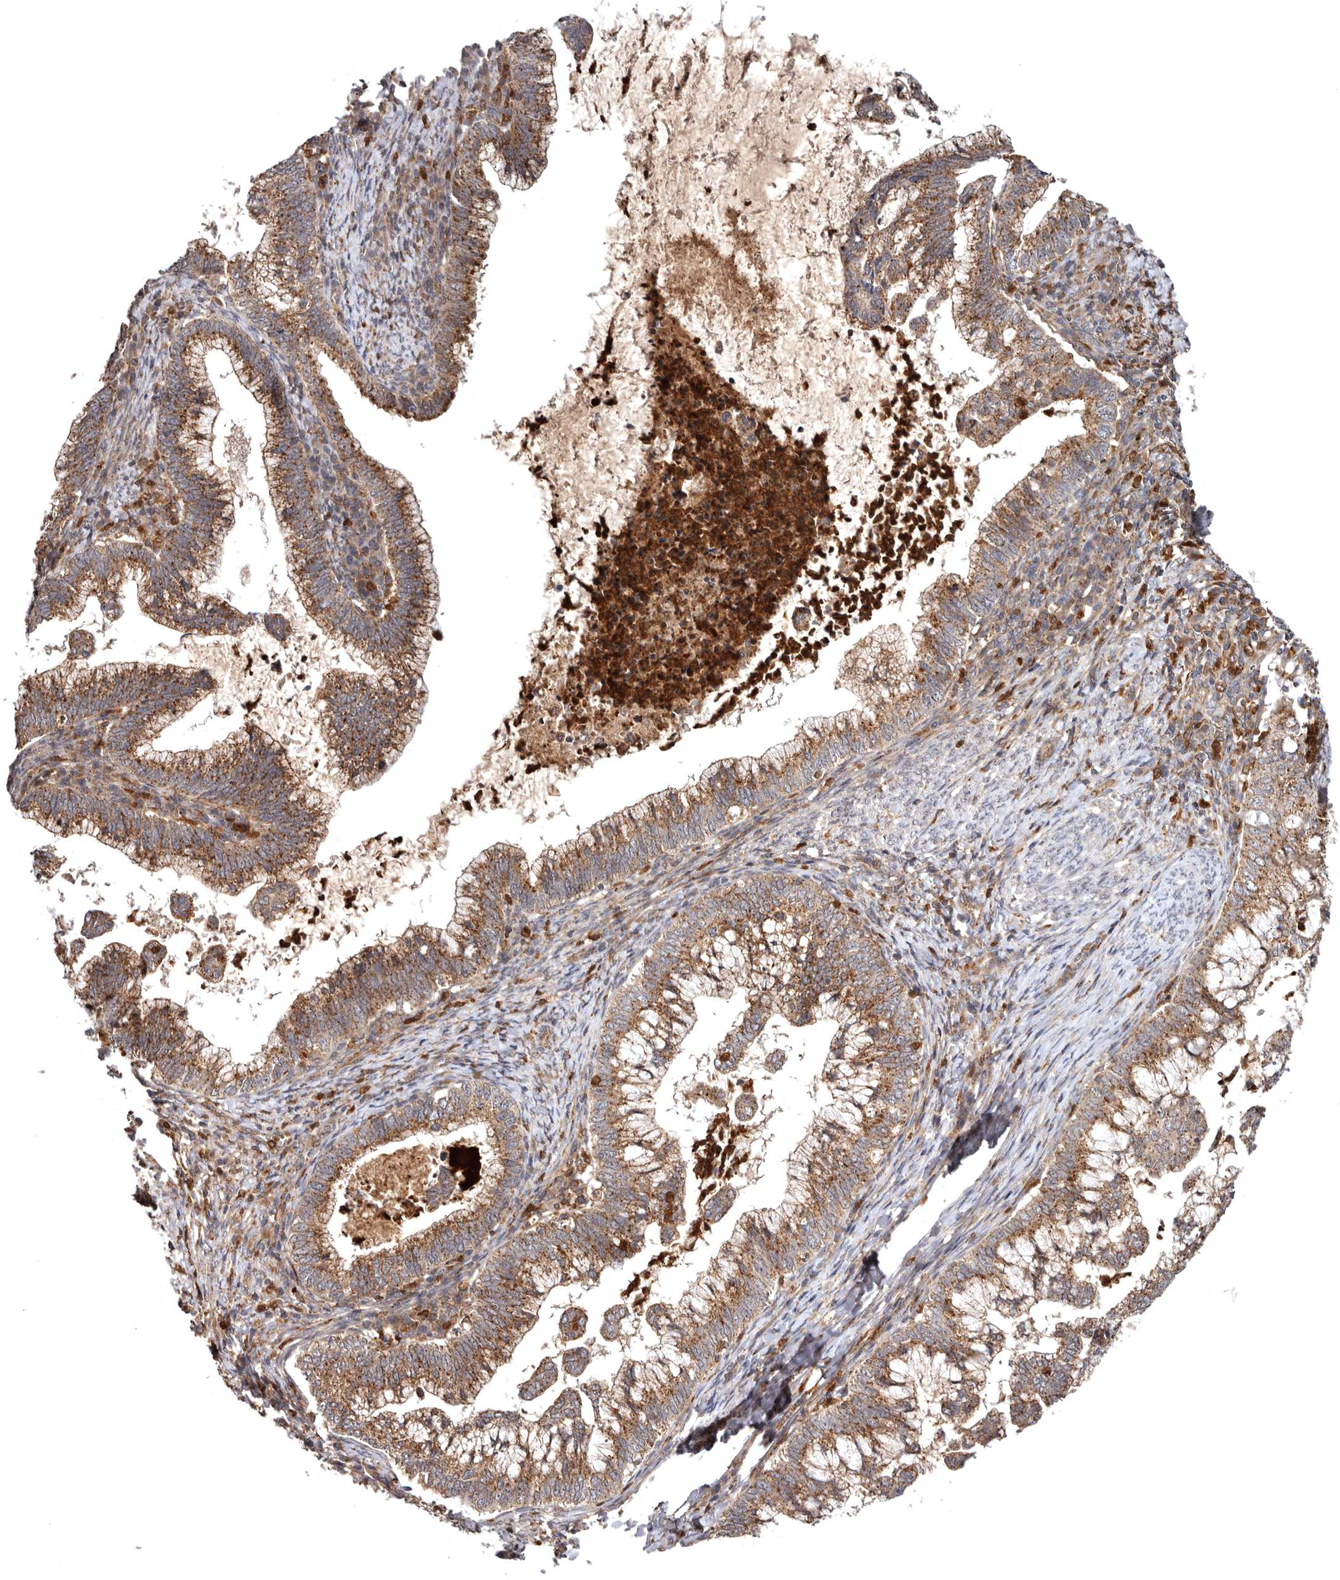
{"staining": {"intensity": "moderate", "quantity": ">75%", "location": "cytoplasmic/membranous"}, "tissue": "cervical cancer", "cell_type": "Tumor cells", "image_type": "cancer", "snomed": [{"axis": "morphology", "description": "Adenocarcinoma, NOS"}, {"axis": "topography", "description": "Cervix"}], "caption": "Protein expression analysis of human adenocarcinoma (cervical) reveals moderate cytoplasmic/membranous positivity in about >75% of tumor cells.", "gene": "FGFR4", "patient": {"sex": "female", "age": 36}}